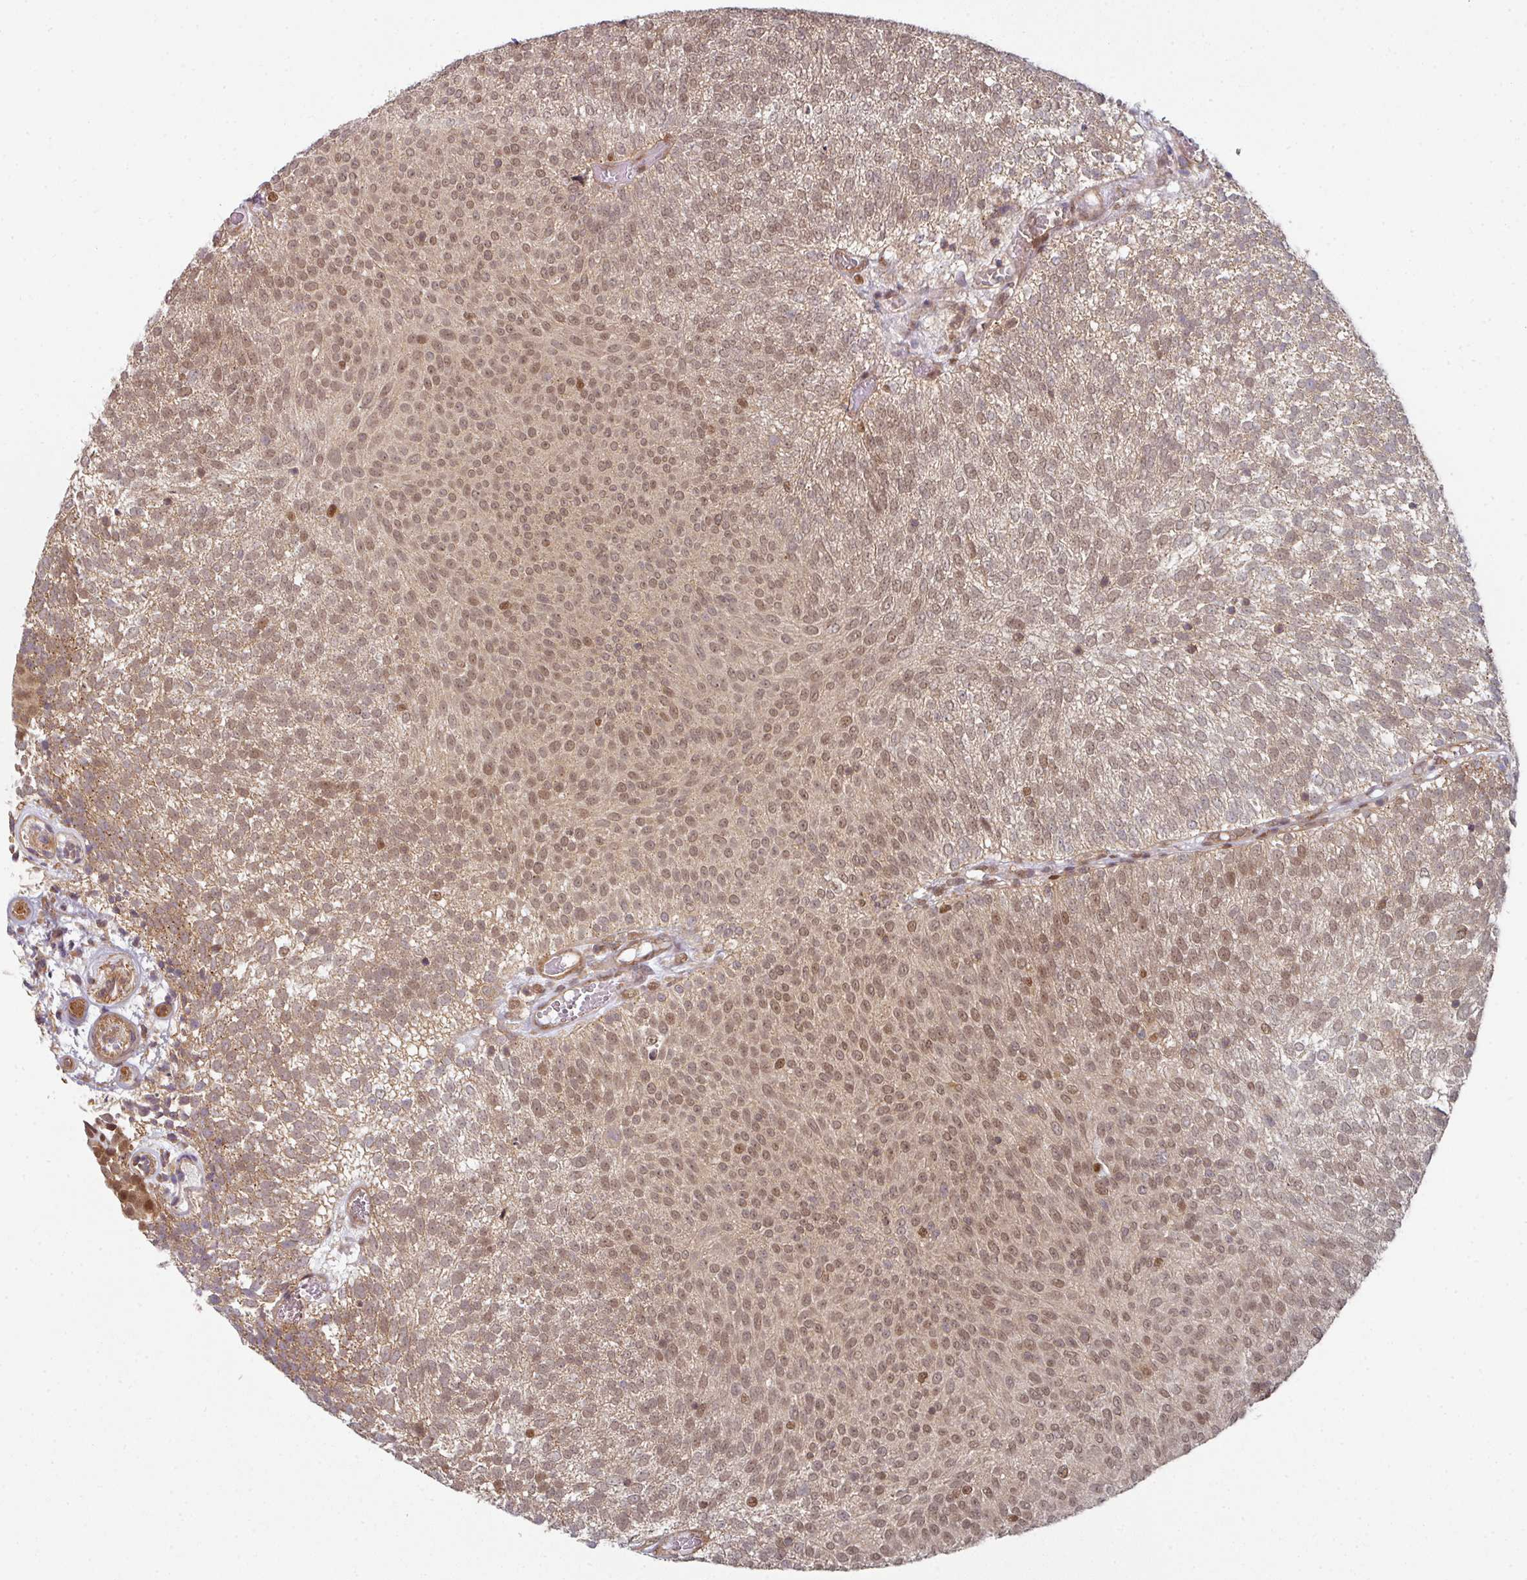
{"staining": {"intensity": "moderate", "quantity": ">75%", "location": "cytoplasmic/membranous,nuclear"}, "tissue": "urothelial cancer", "cell_type": "Tumor cells", "image_type": "cancer", "snomed": [{"axis": "morphology", "description": "Urothelial carcinoma, Low grade"}, {"axis": "topography", "description": "Urinary bladder"}], "caption": "This image demonstrates immunohistochemistry (IHC) staining of human urothelial cancer, with medium moderate cytoplasmic/membranous and nuclear expression in about >75% of tumor cells.", "gene": "PSME3IP1", "patient": {"sex": "female", "age": 79}}